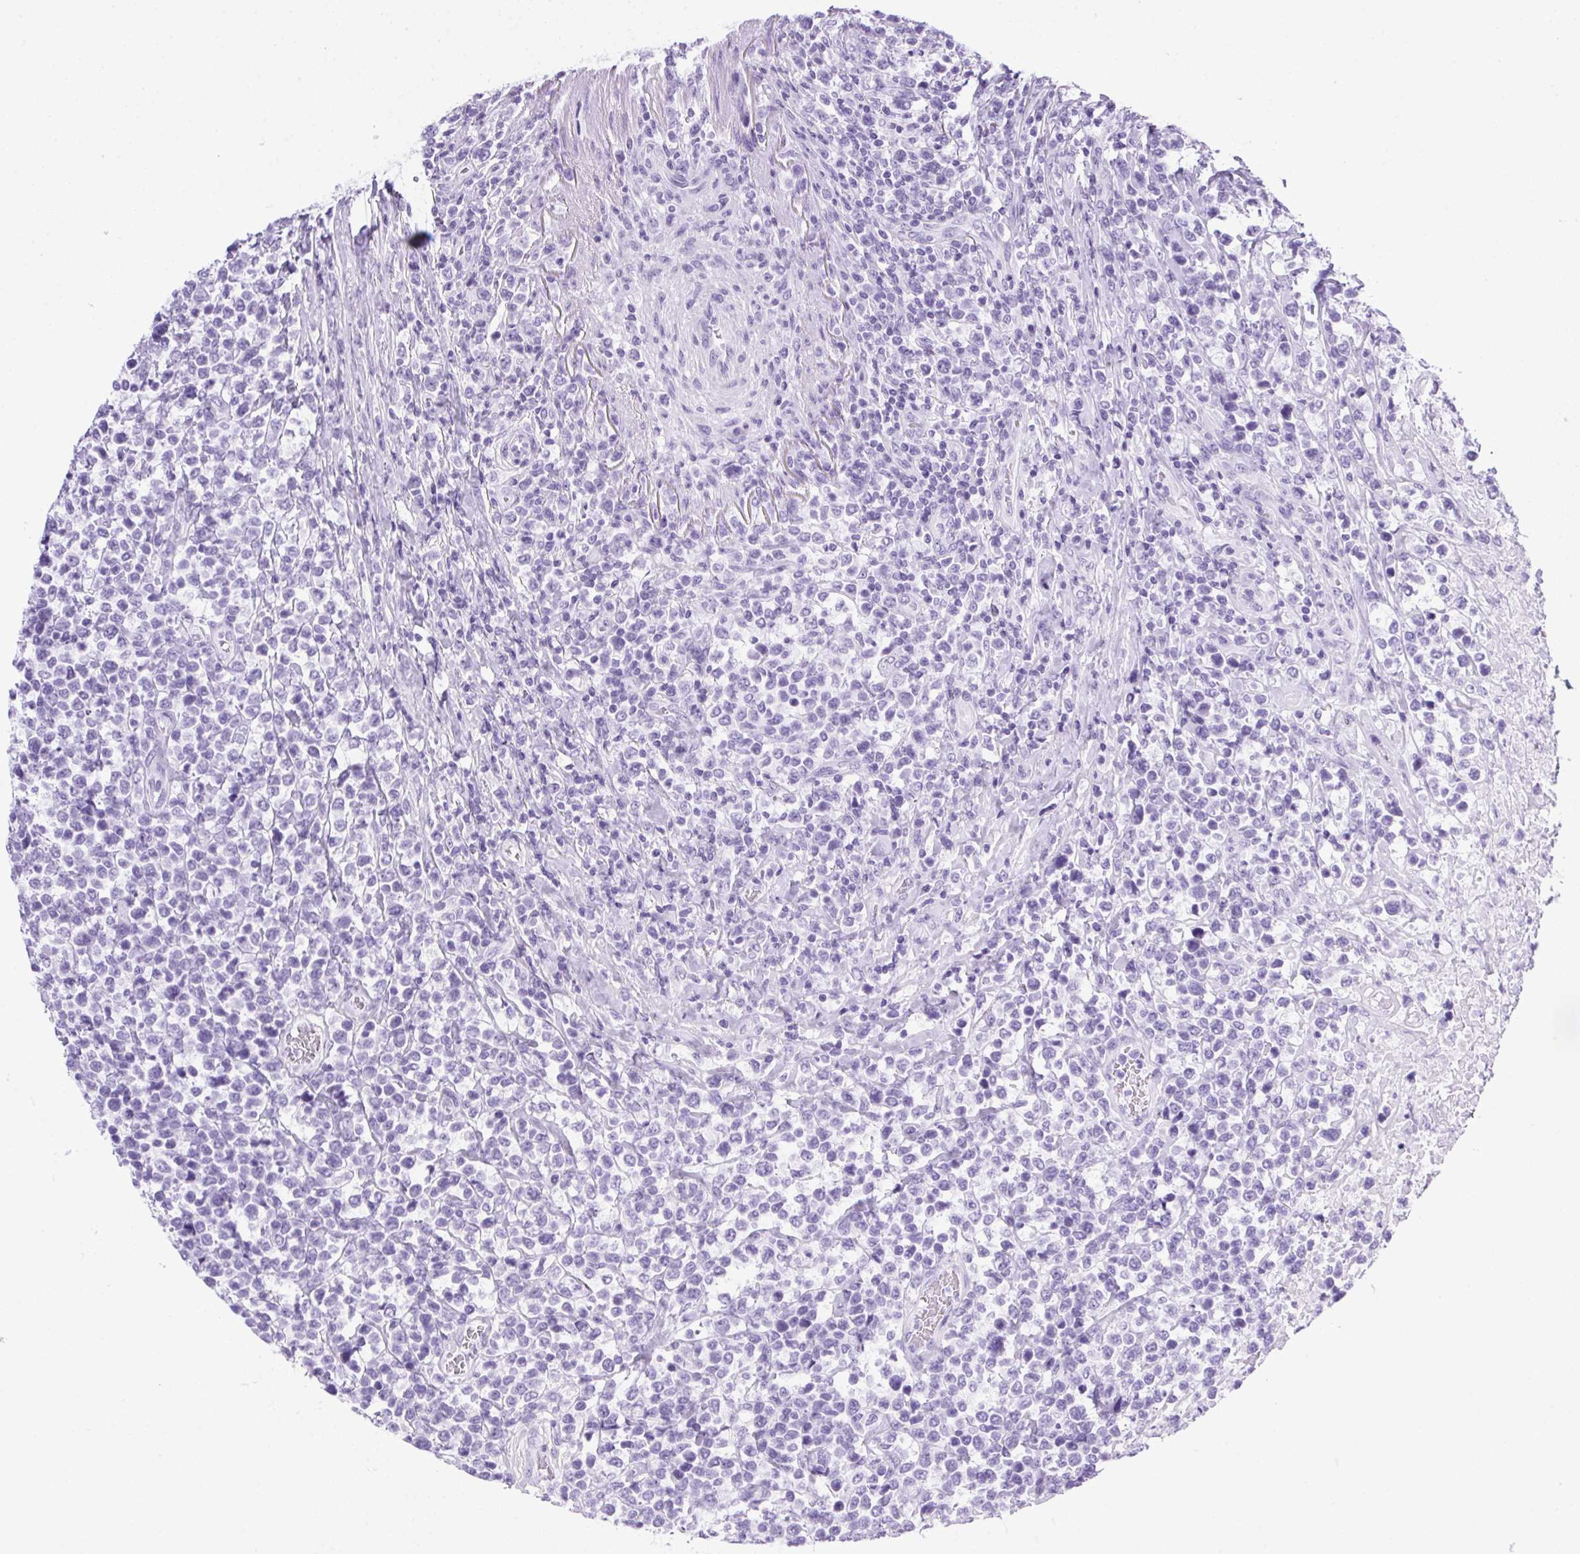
{"staining": {"intensity": "negative", "quantity": "none", "location": "none"}, "tissue": "lymphoma", "cell_type": "Tumor cells", "image_type": "cancer", "snomed": [{"axis": "morphology", "description": "Malignant lymphoma, non-Hodgkin's type, High grade"}, {"axis": "topography", "description": "Soft tissue"}], "caption": "Immunohistochemistry image of neoplastic tissue: lymphoma stained with DAB shows no significant protein expression in tumor cells. The staining was performed using DAB to visualize the protein expression in brown, while the nuclei were stained in blue with hematoxylin (Magnification: 20x).", "gene": "SPACA5B", "patient": {"sex": "female", "age": 56}}